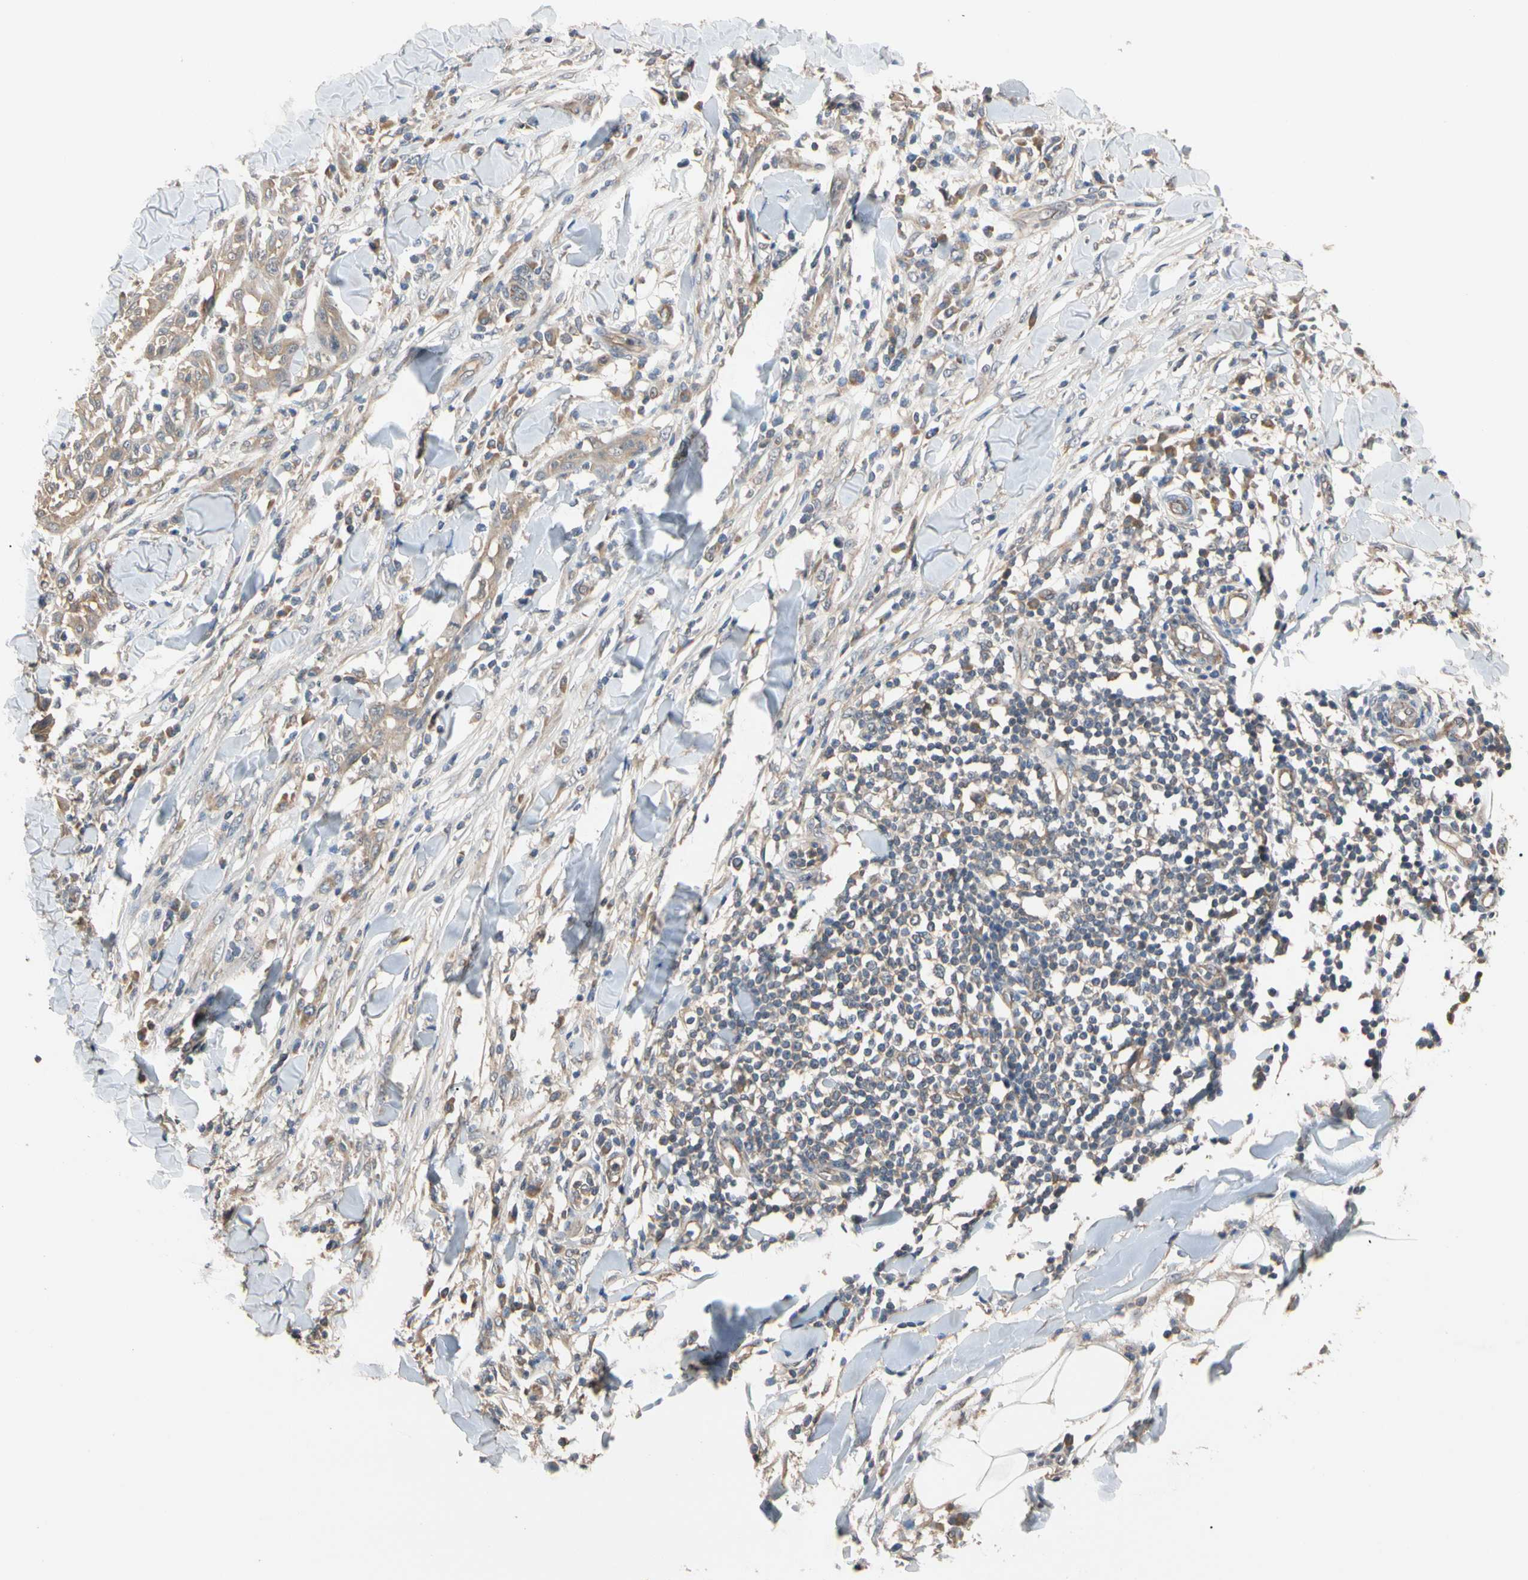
{"staining": {"intensity": "moderate", "quantity": ">75%", "location": "cytoplasmic/membranous"}, "tissue": "skin cancer", "cell_type": "Tumor cells", "image_type": "cancer", "snomed": [{"axis": "morphology", "description": "Squamous cell carcinoma, NOS"}, {"axis": "topography", "description": "Skin"}], "caption": "Moderate cytoplasmic/membranous expression is appreciated in about >75% of tumor cells in skin cancer.", "gene": "DPP8", "patient": {"sex": "male", "age": 24}}